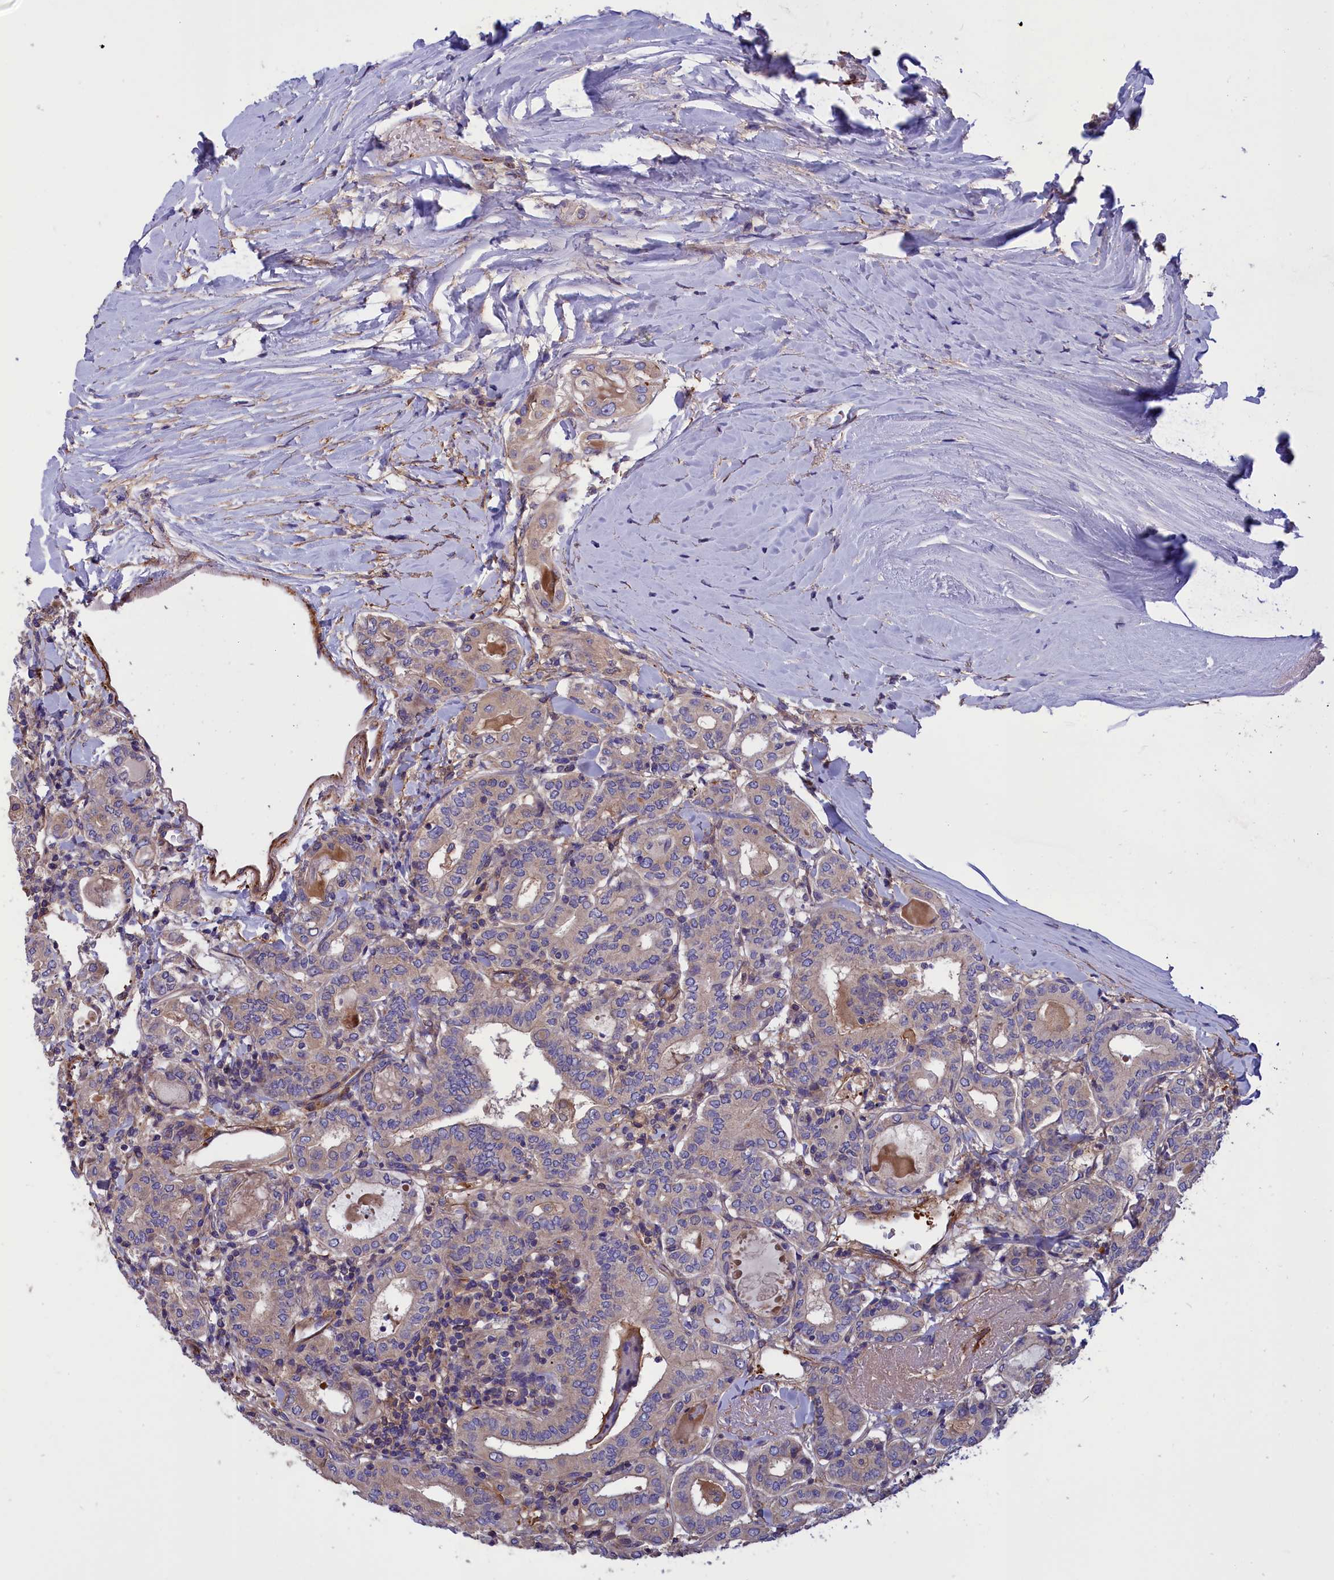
{"staining": {"intensity": "negative", "quantity": "none", "location": "none"}, "tissue": "thyroid cancer", "cell_type": "Tumor cells", "image_type": "cancer", "snomed": [{"axis": "morphology", "description": "Papillary adenocarcinoma, NOS"}, {"axis": "topography", "description": "Thyroid gland"}], "caption": "The immunohistochemistry photomicrograph has no significant expression in tumor cells of papillary adenocarcinoma (thyroid) tissue. (DAB IHC visualized using brightfield microscopy, high magnification).", "gene": "AMDHD2", "patient": {"sex": "female", "age": 72}}